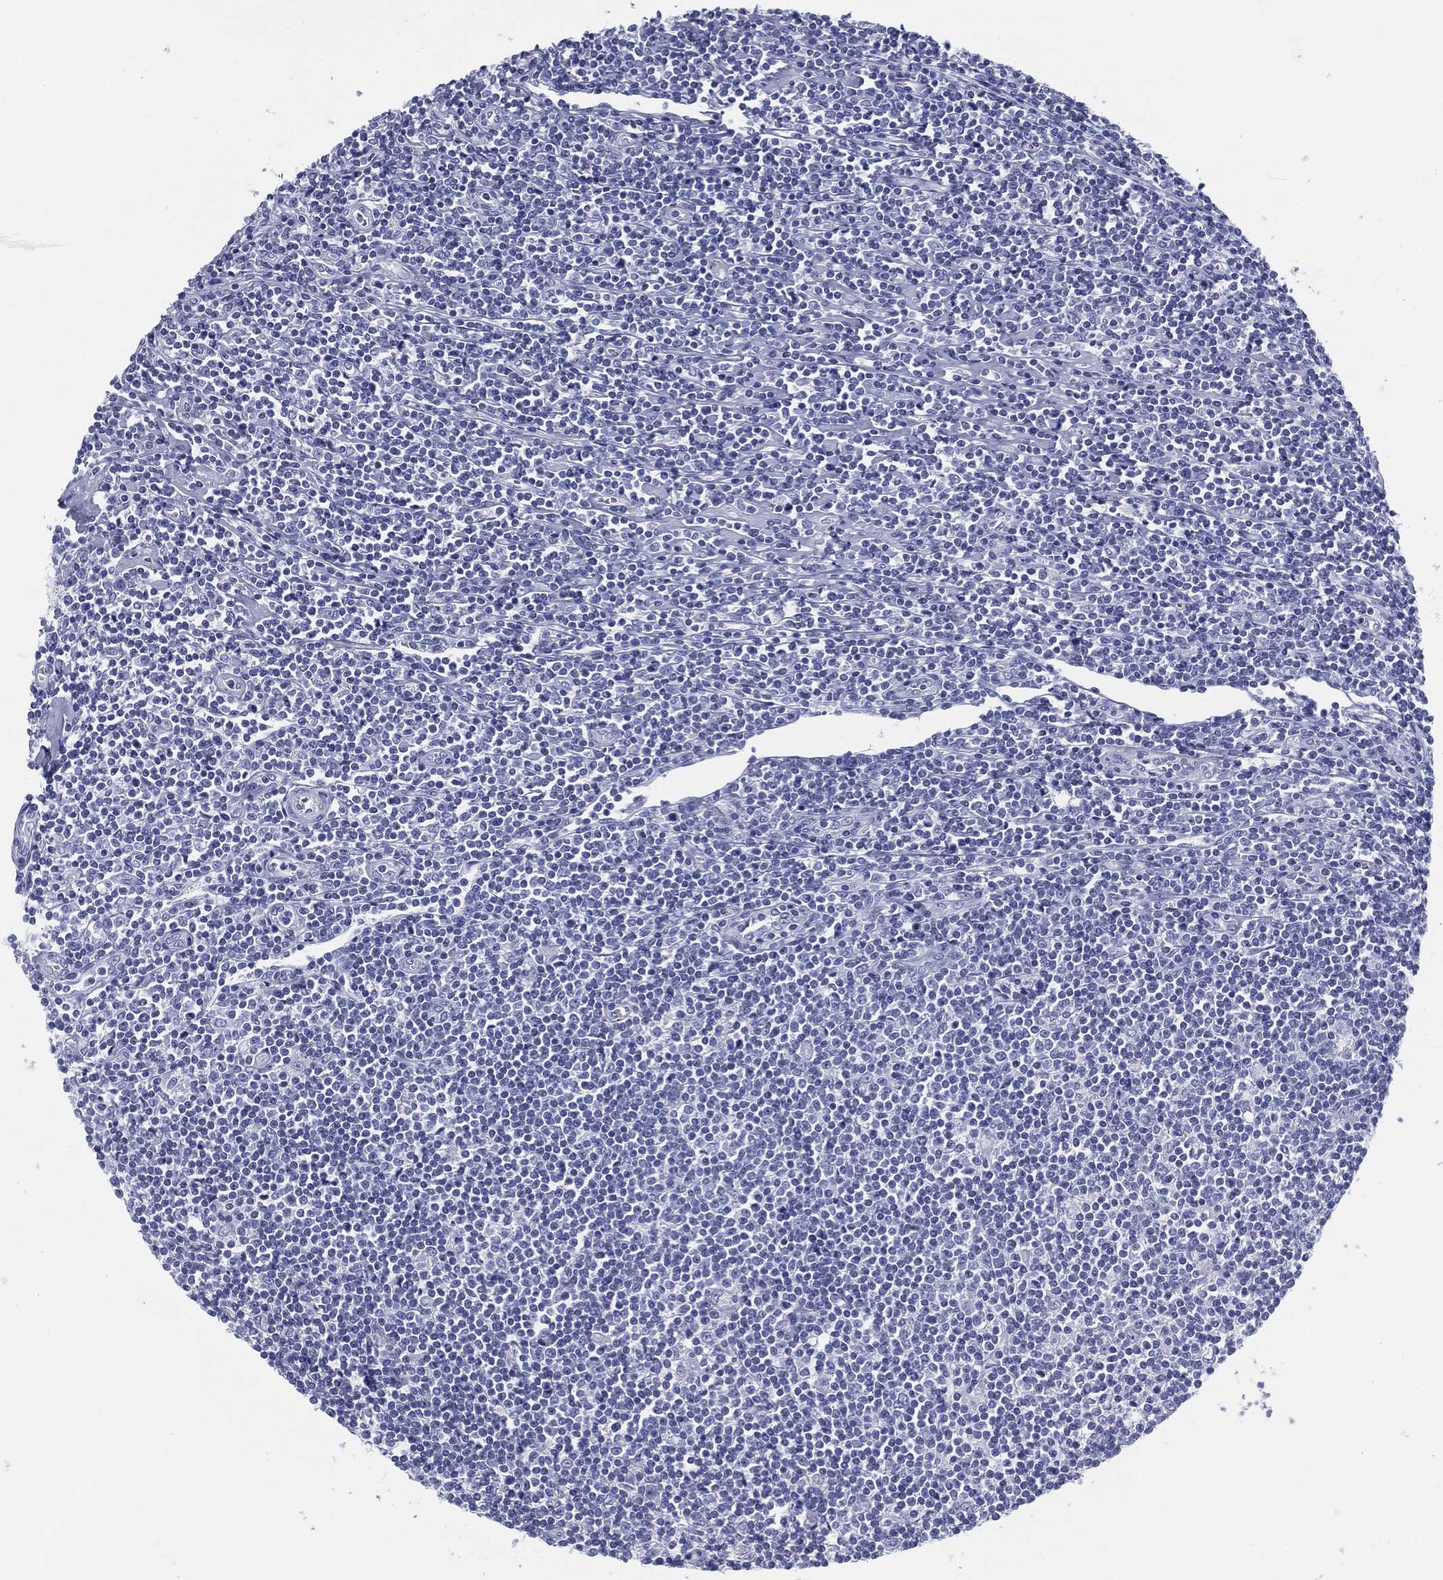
{"staining": {"intensity": "negative", "quantity": "none", "location": "none"}, "tissue": "lymphoma", "cell_type": "Tumor cells", "image_type": "cancer", "snomed": [{"axis": "morphology", "description": "Hodgkin's disease, NOS"}, {"axis": "topography", "description": "Lymph node"}], "caption": "A histopathology image of human lymphoma is negative for staining in tumor cells. (Brightfield microscopy of DAB (3,3'-diaminobenzidine) IHC at high magnification).", "gene": "TMEM252", "patient": {"sex": "male", "age": 40}}